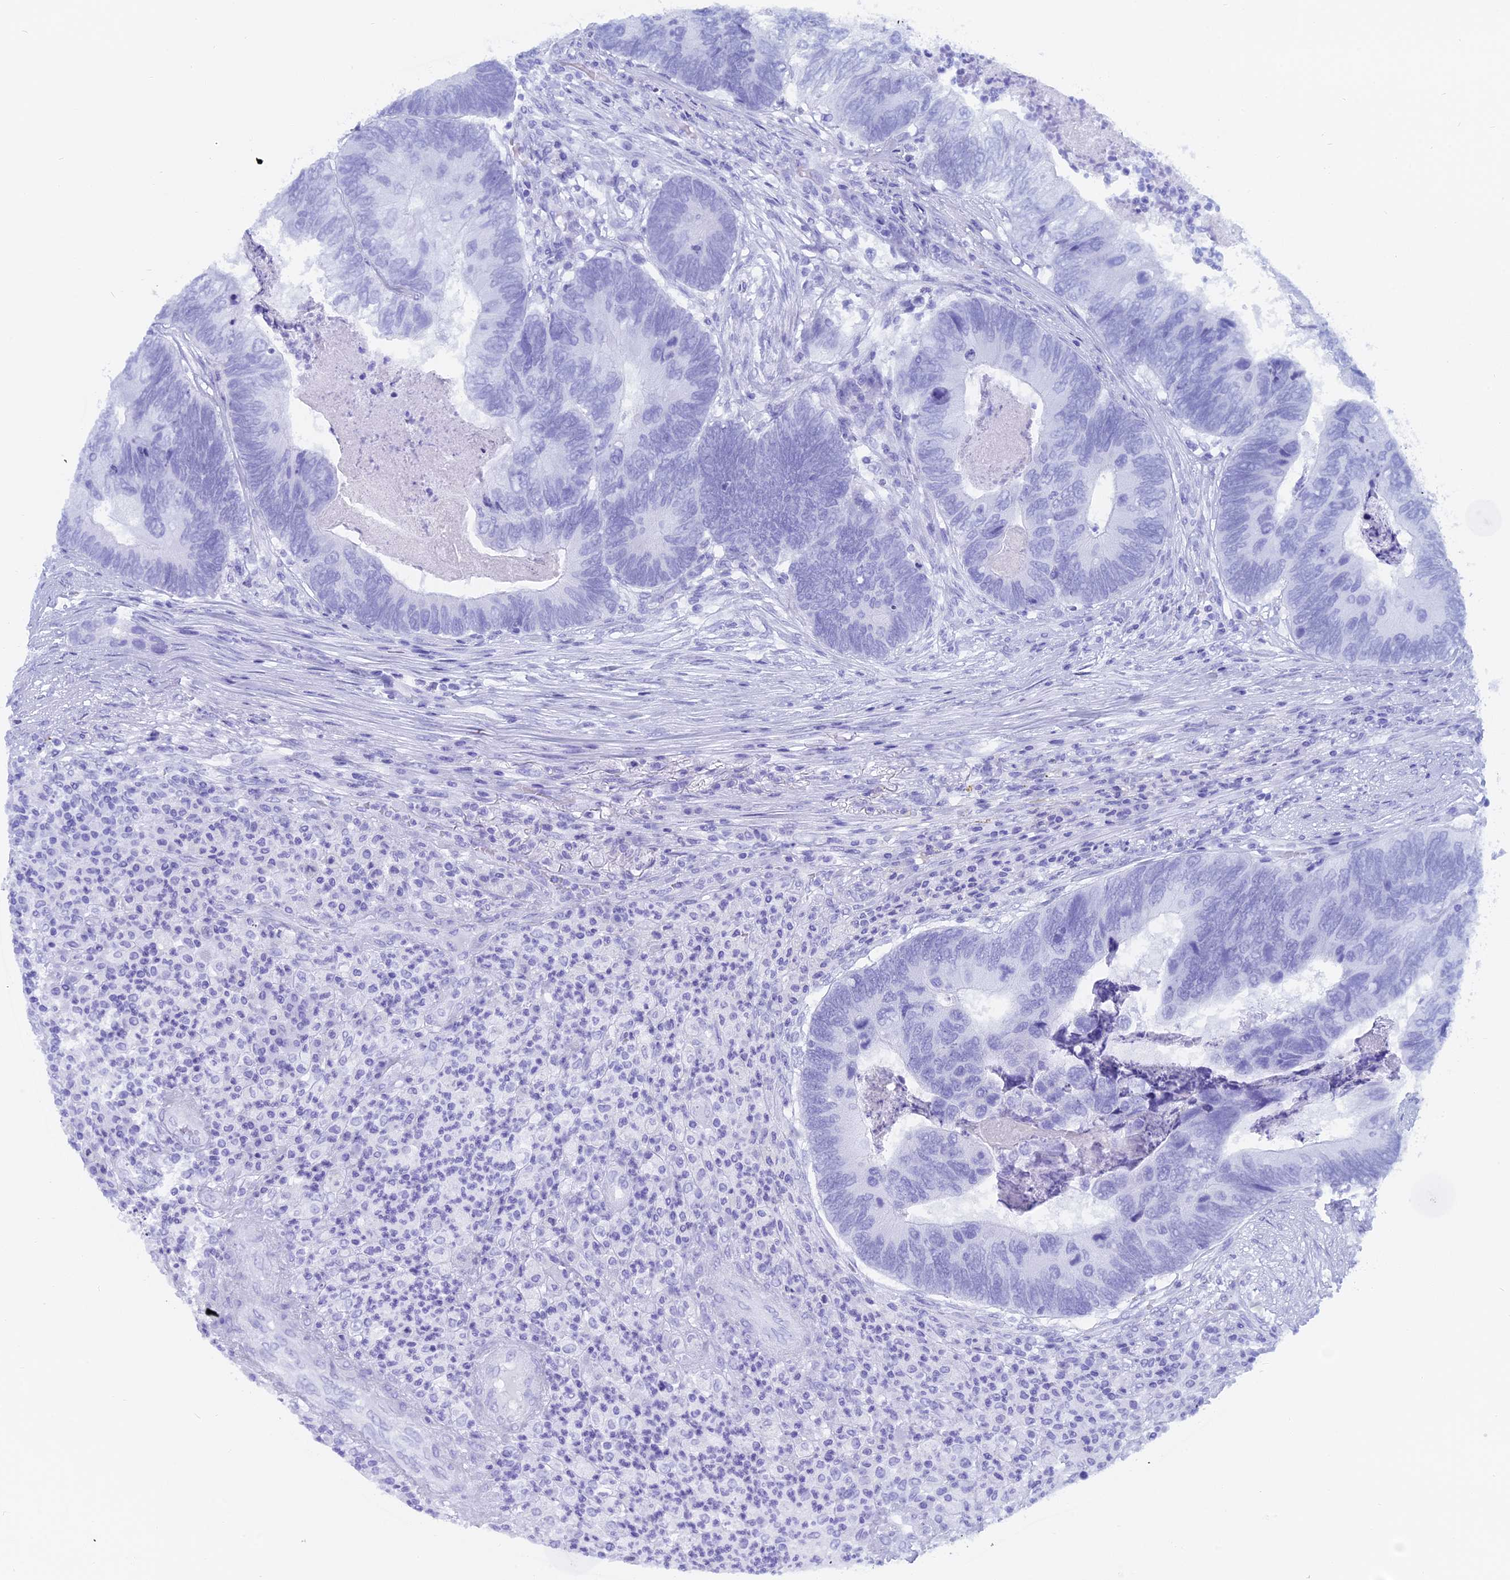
{"staining": {"intensity": "negative", "quantity": "none", "location": "none"}, "tissue": "colorectal cancer", "cell_type": "Tumor cells", "image_type": "cancer", "snomed": [{"axis": "morphology", "description": "Adenocarcinoma, NOS"}, {"axis": "topography", "description": "Colon"}], "caption": "Immunohistochemistry of human colorectal adenocarcinoma demonstrates no expression in tumor cells. (IHC, brightfield microscopy, high magnification).", "gene": "CAPS", "patient": {"sex": "female", "age": 67}}